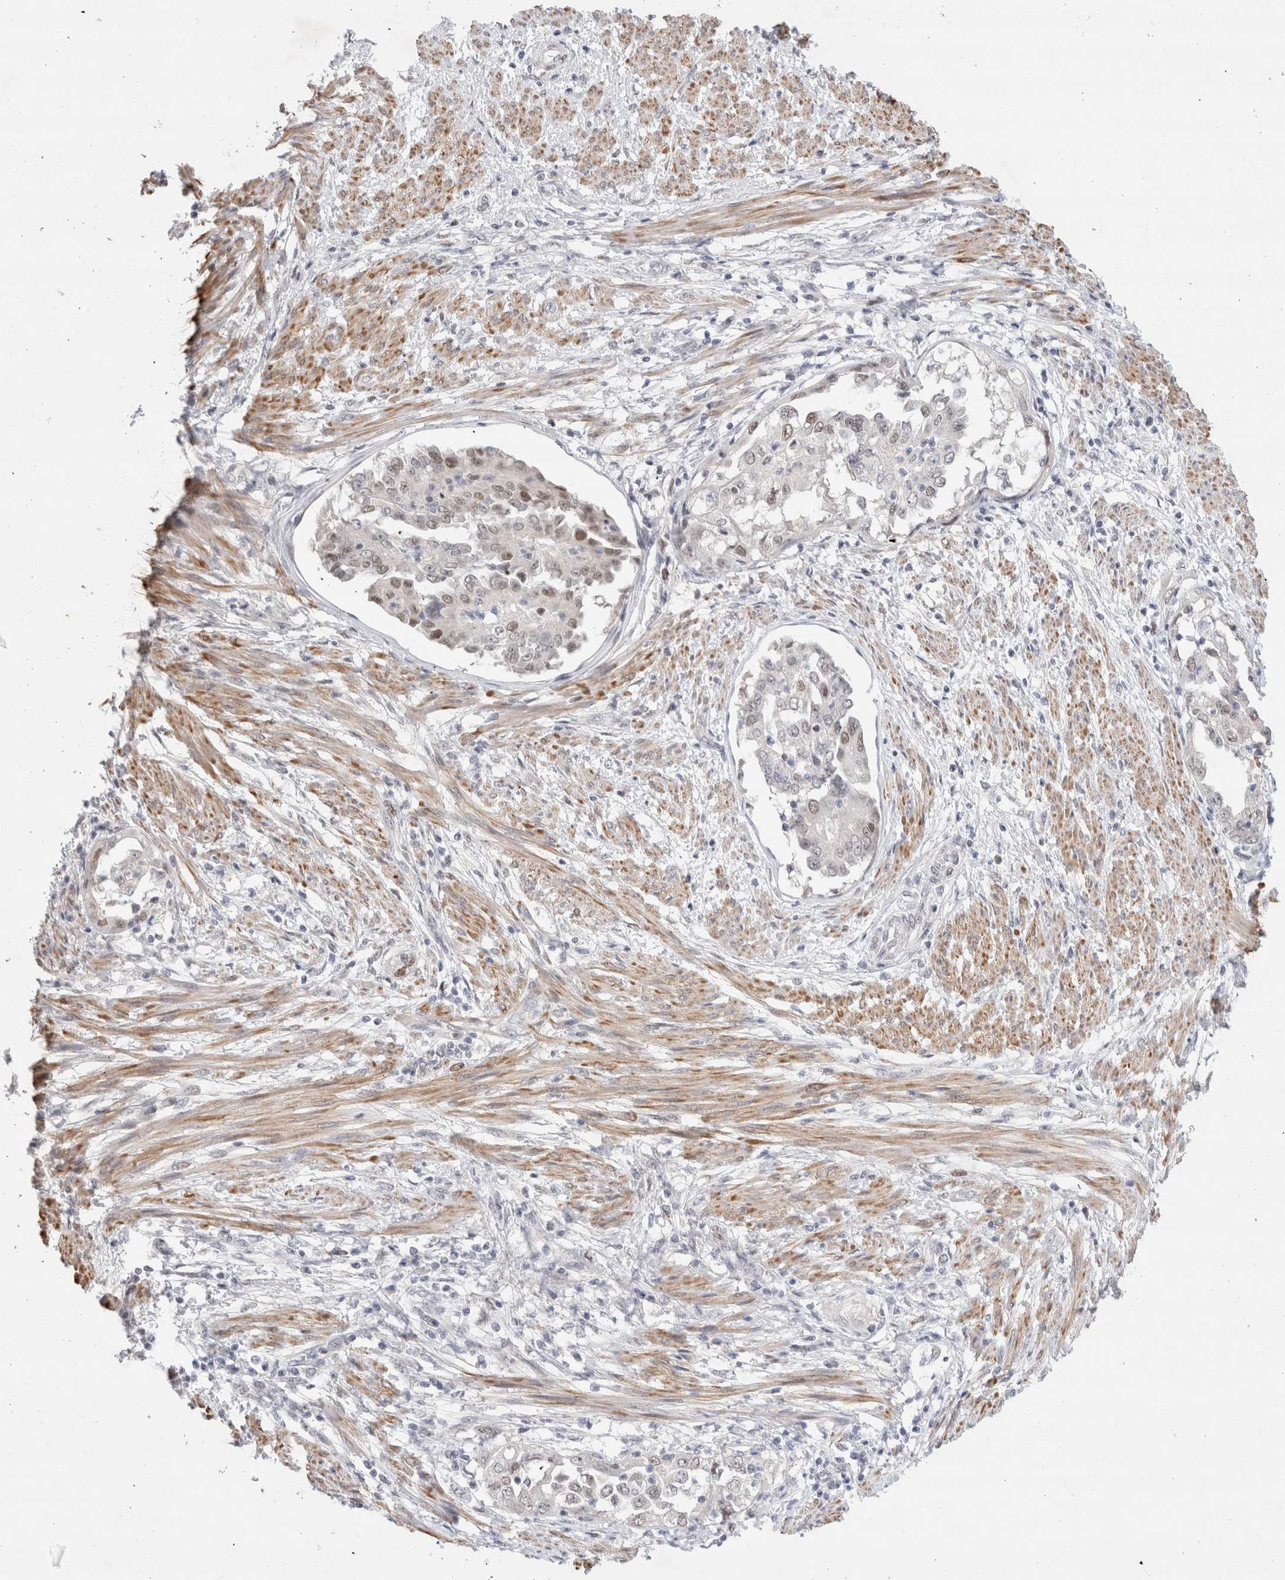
{"staining": {"intensity": "weak", "quantity": "<25%", "location": "nuclear"}, "tissue": "endometrial cancer", "cell_type": "Tumor cells", "image_type": "cancer", "snomed": [{"axis": "morphology", "description": "Adenocarcinoma, NOS"}, {"axis": "topography", "description": "Endometrium"}], "caption": "High power microscopy photomicrograph of an IHC micrograph of adenocarcinoma (endometrial), revealing no significant expression in tumor cells.", "gene": "KNL1", "patient": {"sex": "female", "age": 85}}